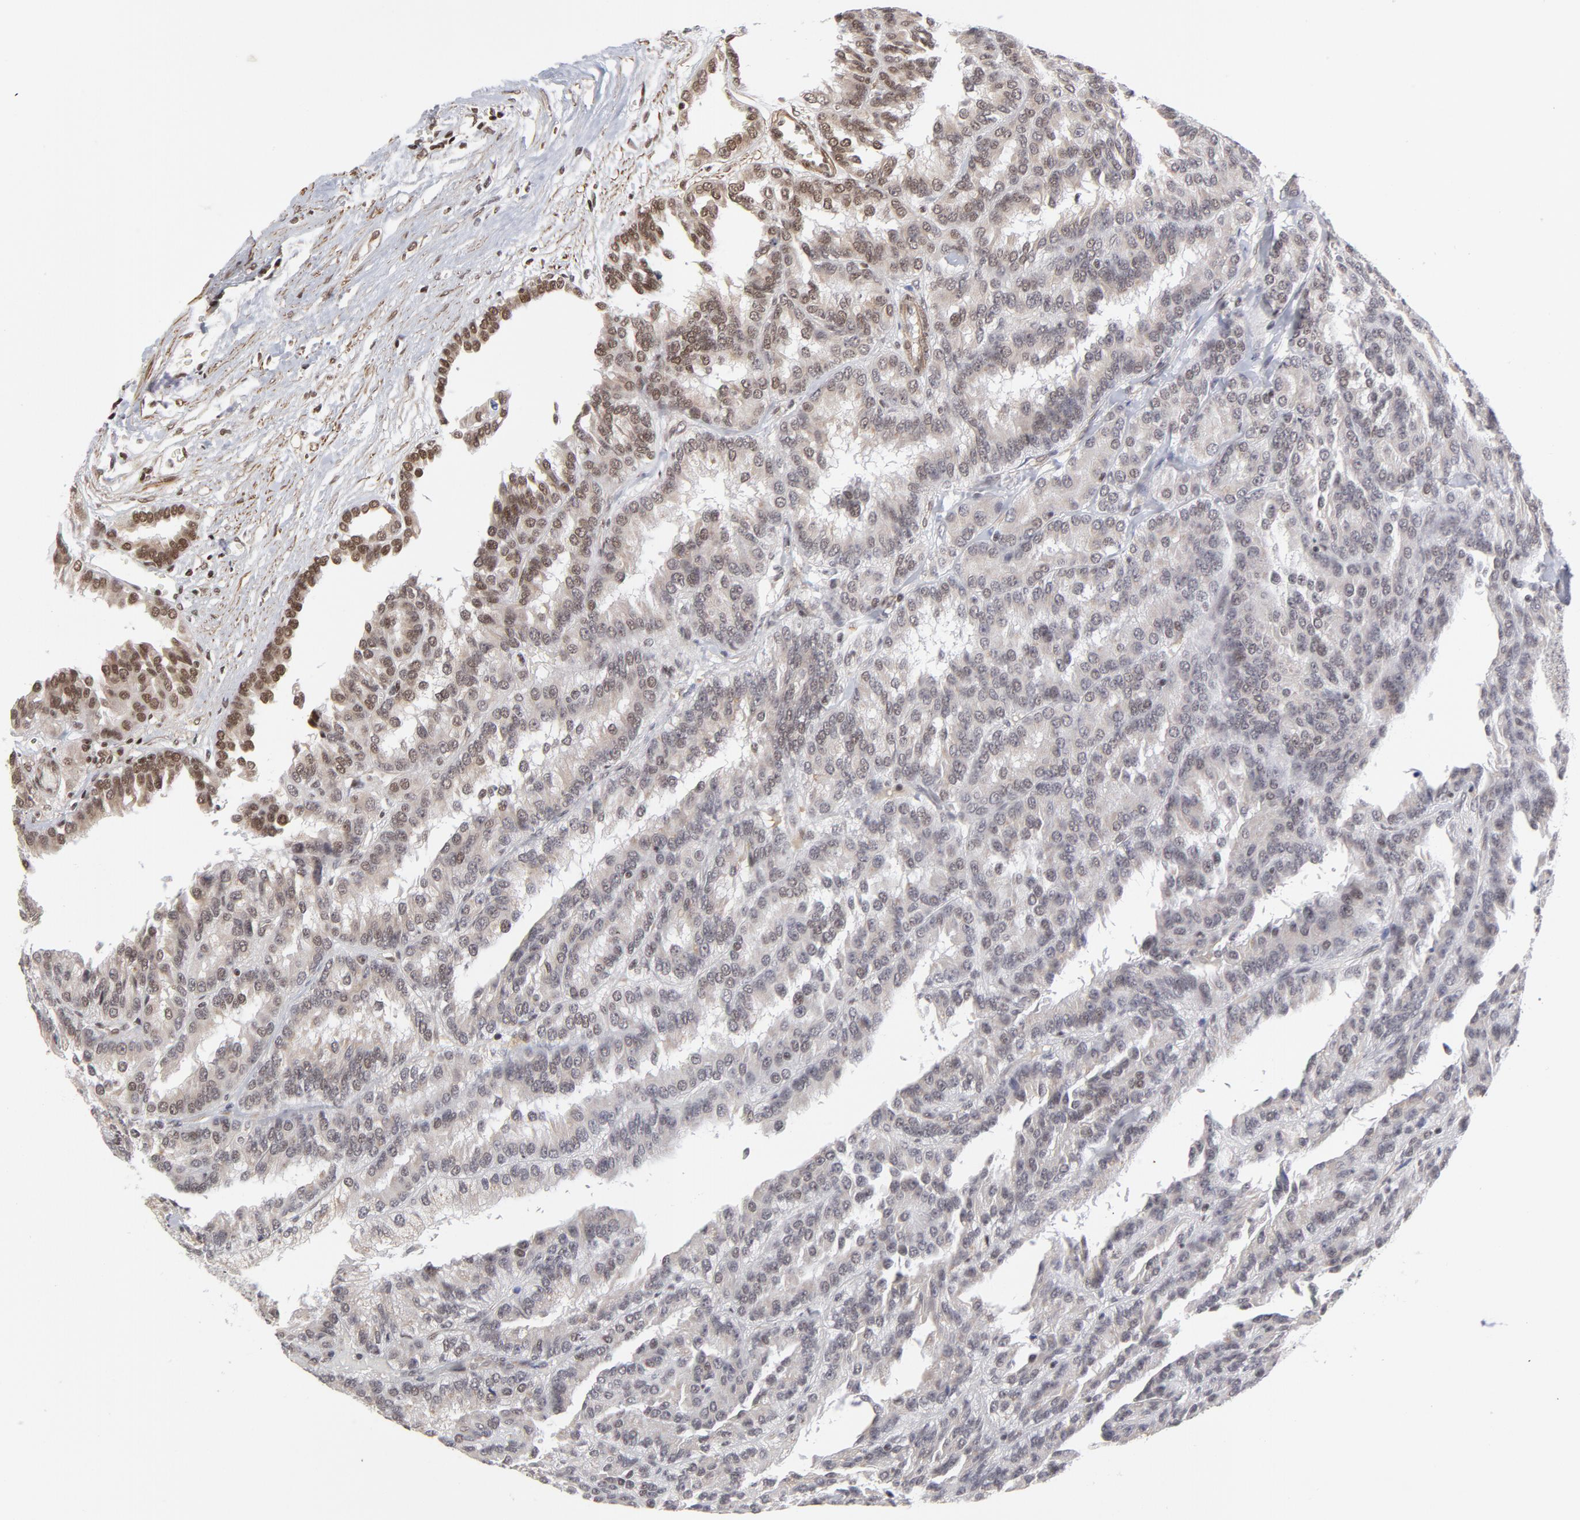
{"staining": {"intensity": "strong", "quantity": "25%-75%", "location": "nuclear"}, "tissue": "renal cancer", "cell_type": "Tumor cells", "image_type": "cancer", "snomed": [{"axis": "morphology", "description": "Adenocarcinoma, NOS"}, {"axis": "topography", "description": "Kidney"}], "caption": "This is an image of immunohistochemistry staining of renal cancer, which shows strong positivity in the nuclear of tumor cells.", "gene": "CTCF", "patient": {"sex": "male", "age": 46}}